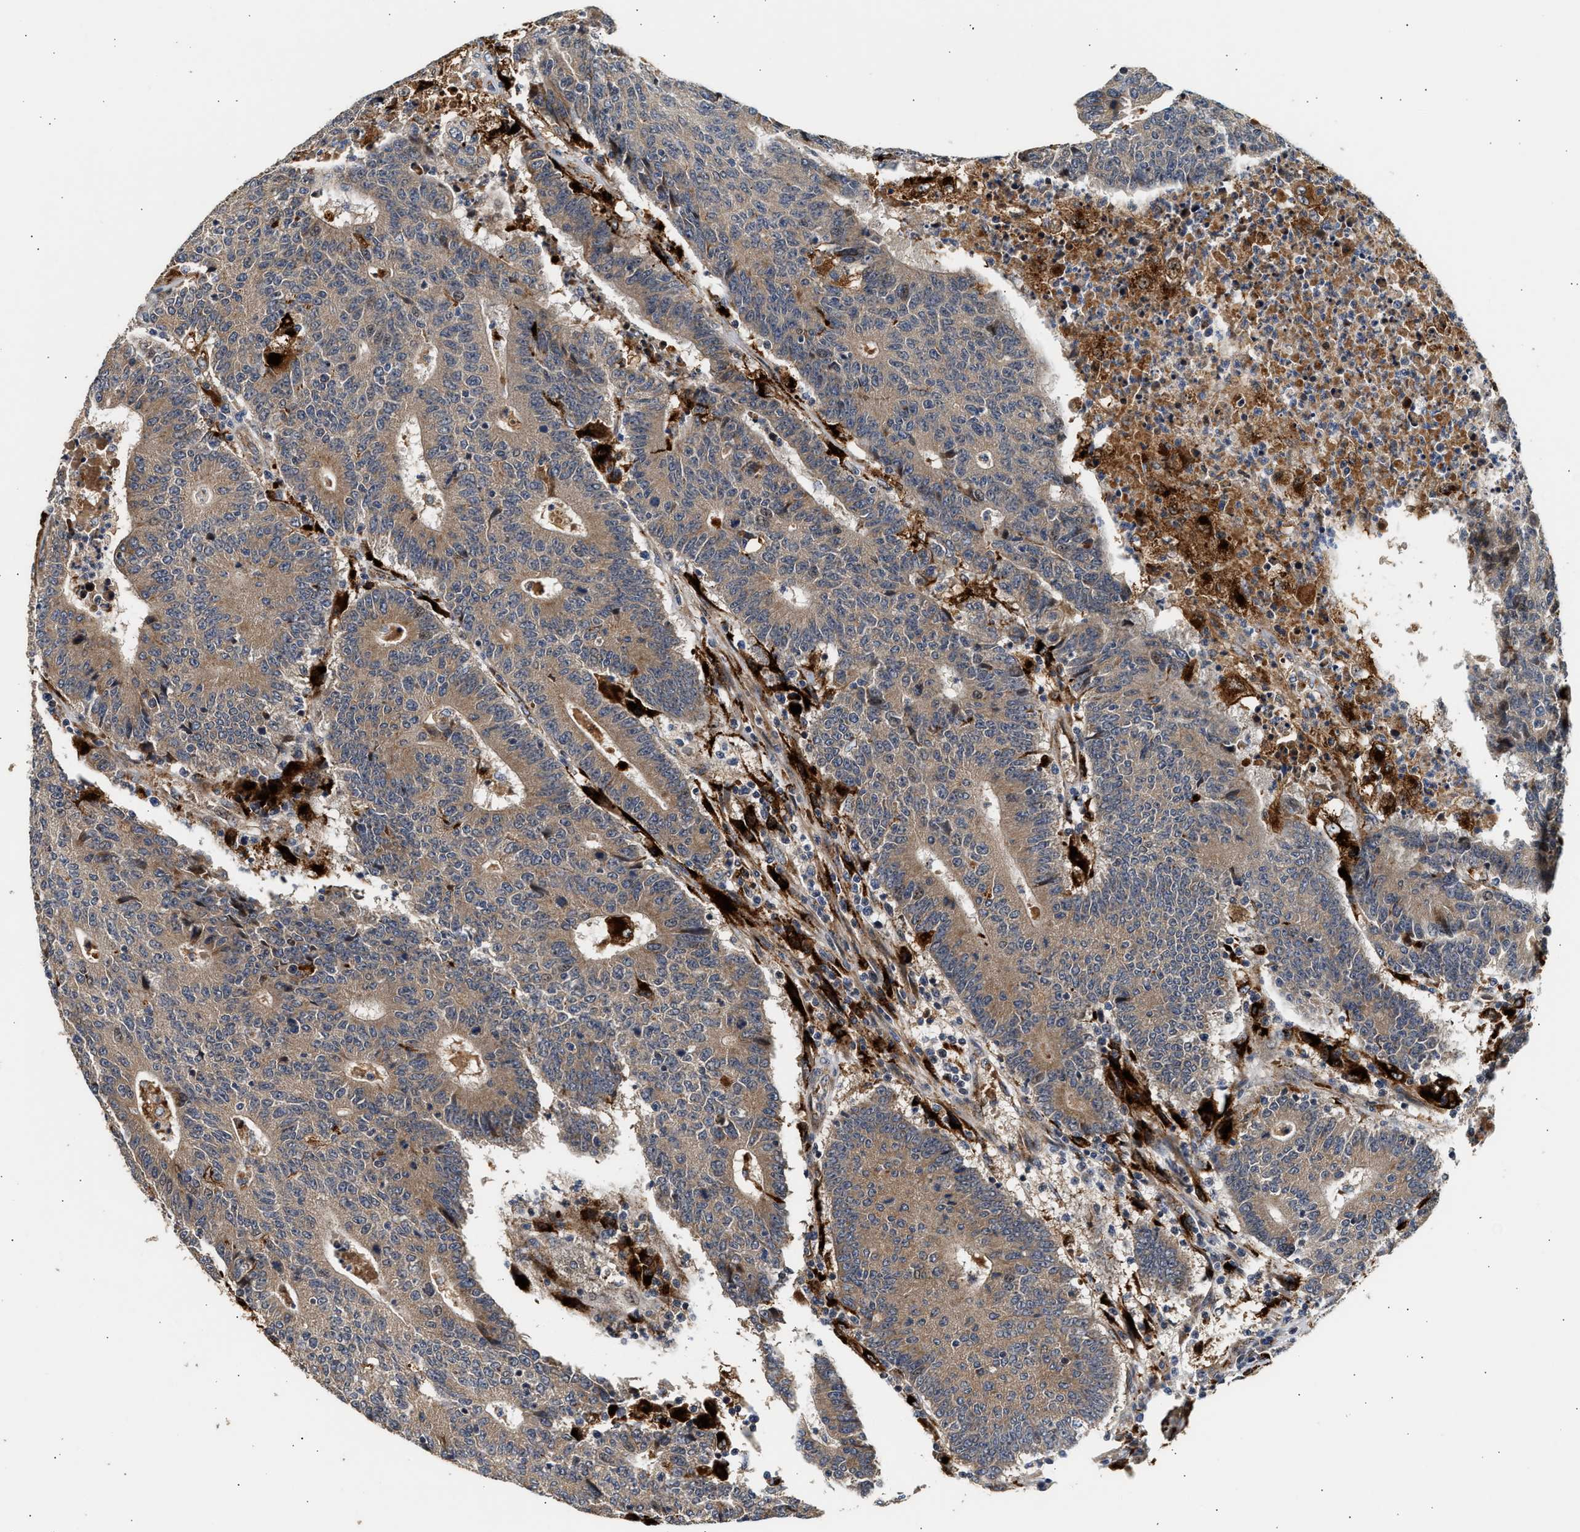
{"staining": {"intensity": "moderate", "quantity": ">75%", "location": "cytoplasmic/membranous"}, "tissue": "colorectal cancer", "cell_type": "Tumor cells", "image_type": "cancer", "snomed": [{"axis": "morphology", "description": "Normal tissue, NOS"}, {"axis": "morphology", "description": "Adenocarcinoma, NOS"}, {"axis": "topography", "description": "Colon"}], "caption": "Brown immunohistochemical staining in adenocarcinoma (colorectal) demonstrates moderate cytoplasmic/membranous staining in about >75% of tumor cells.", "gene": "PLD3", "patient": {"sex": "female", "age": 75}}